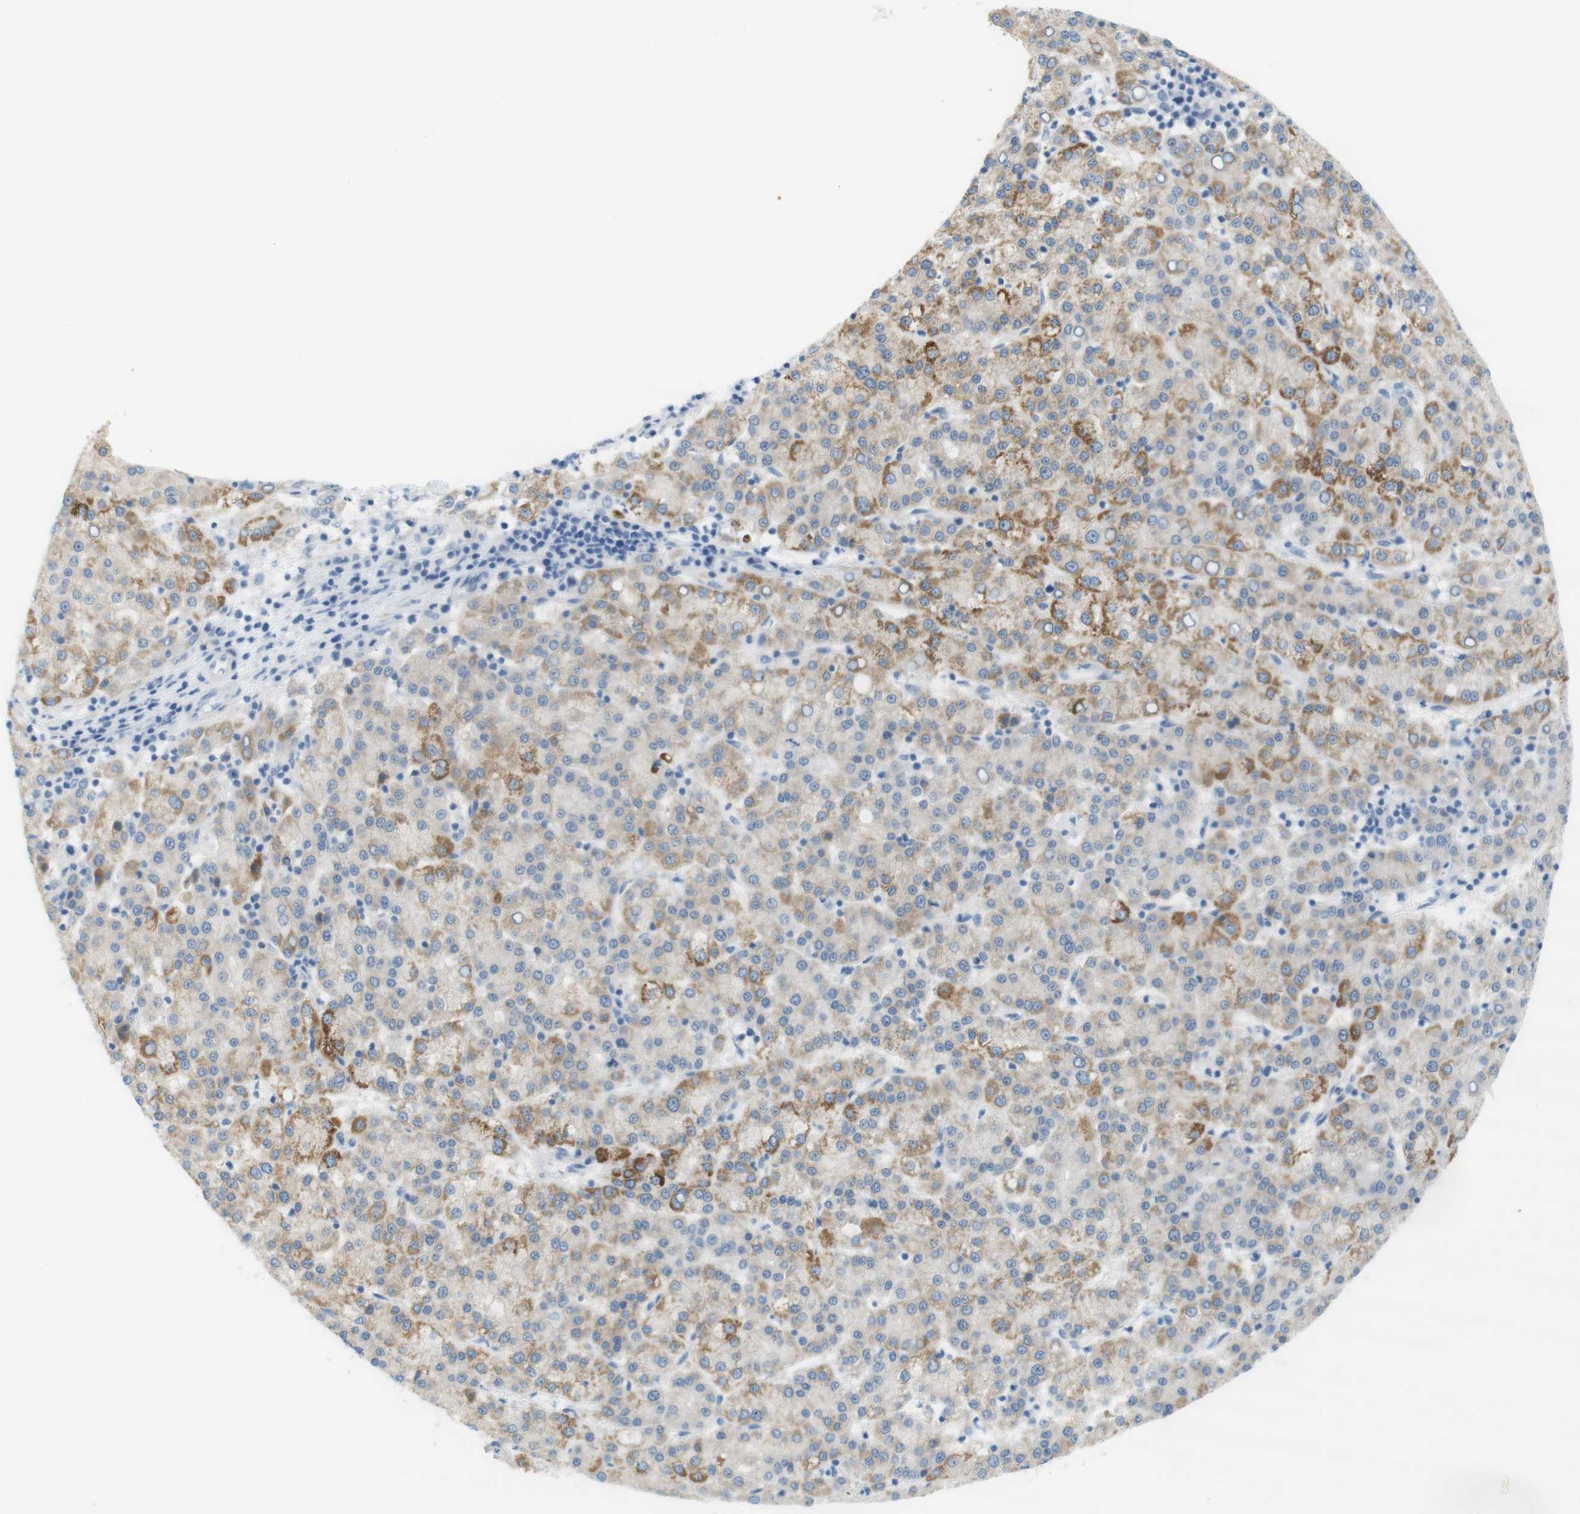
{"staining": {"intensity": "moderate", "quantity": "25%-75%", "location": "cytoplasmic/membranous"}, "tissue": "liver cancer", "cell_type": "Tumor cells", "image_type": "cancer", "snomed": [{"axis": "morphology", "description": "Carcinoma, Hepatocellular, NOS"}, {"axis": "topography", "description": "Liver"}], "caption": "The immunohistochemical stain shows moderate cytoplasmic/membranous expression in tumor cells of liver hepatocellular carcinoma tissue.", "gene": "LRRK2", "patient": {"sex": "female", "age": 58}}